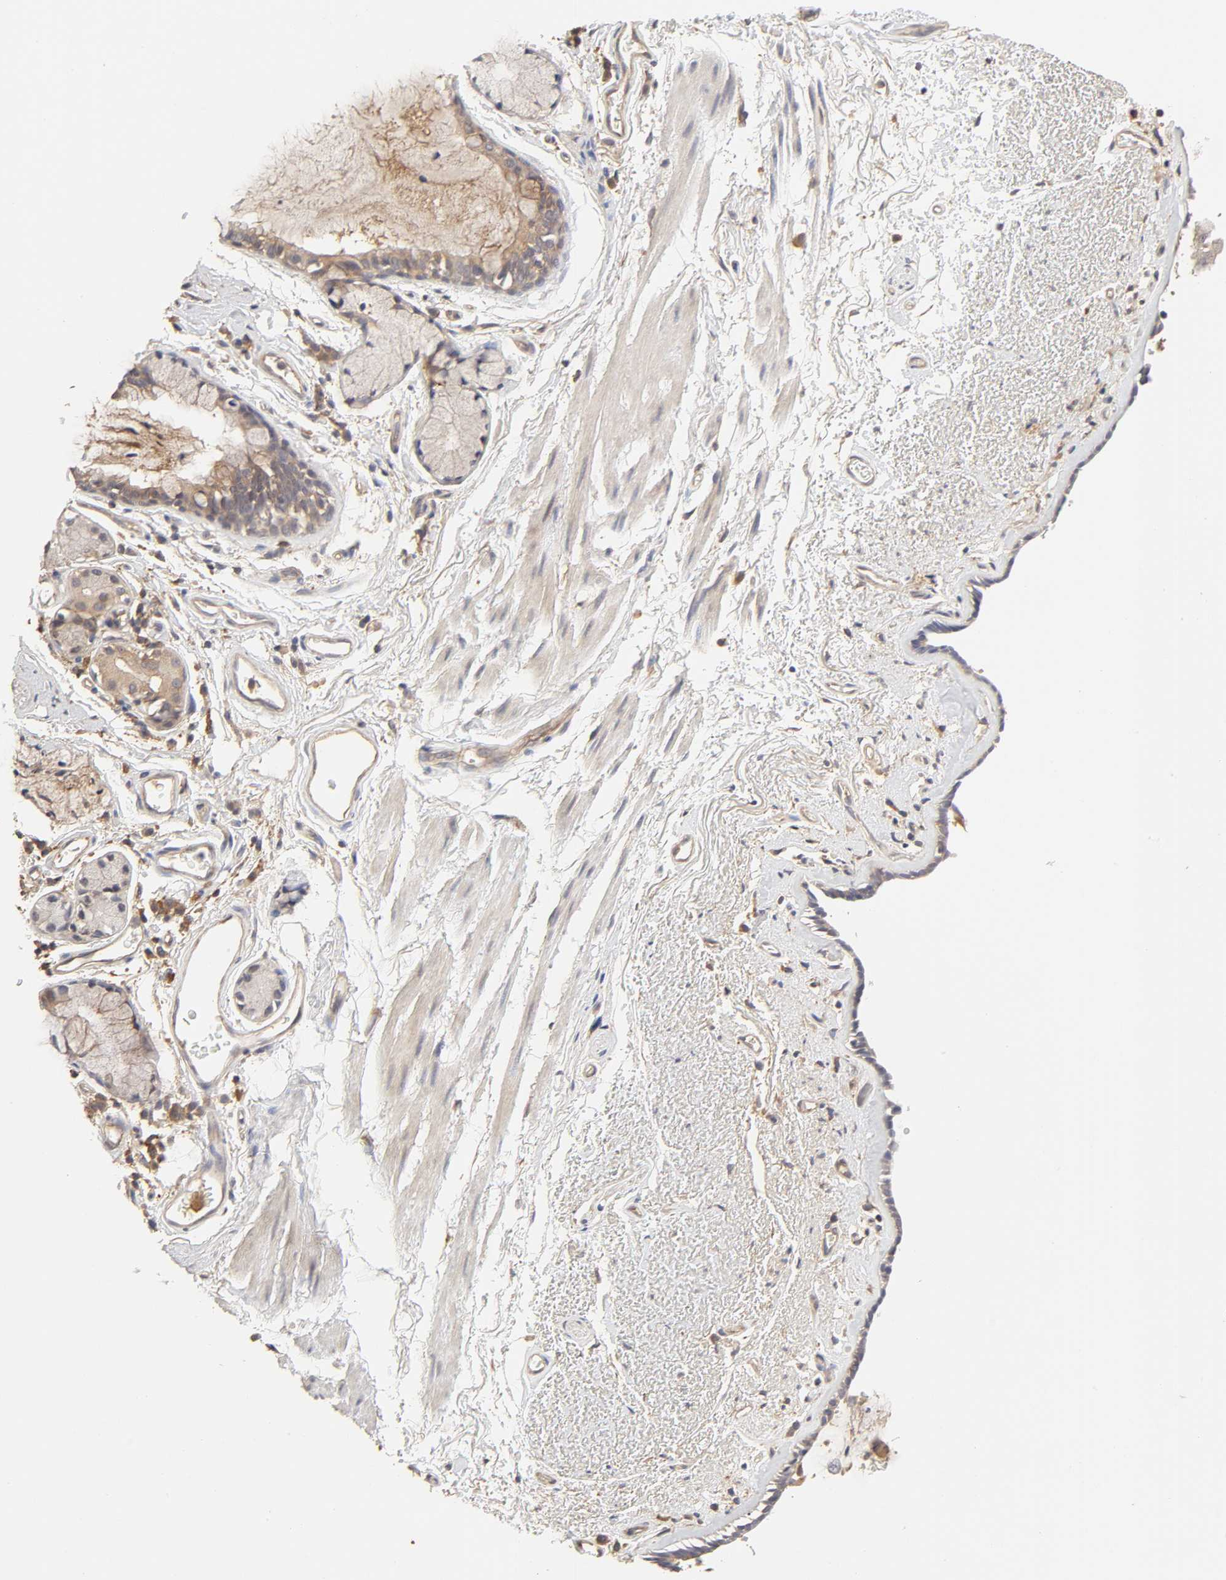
{"staining": {"intensity": "weak", "quantity": ">75%", "location": "cytoplasmic/membranous"}, "tissue": "bronchus", "cell_type": "Respiratory epithelial cells", "image_type": "normal", "snomed": [{"axis": "morphology", "description": "Normal tissue, NOS"}, {"axis": "morphology", "description": "Adenocarcinoma, NOS"}, {"axis": "topography", "description": "Bronchus"}, {"axis": "topography", "description": "Lung"}], "caption": "A histopathology image of human bronchus stained for a protein displays weak cytoplasmic/membranous brown staining in respiratory epithelial cells. (Brightfield microscopy of DAB IHC at high magnification).", "gene": "AP1G2", "patient": {"sex": "male", "age": 71}}